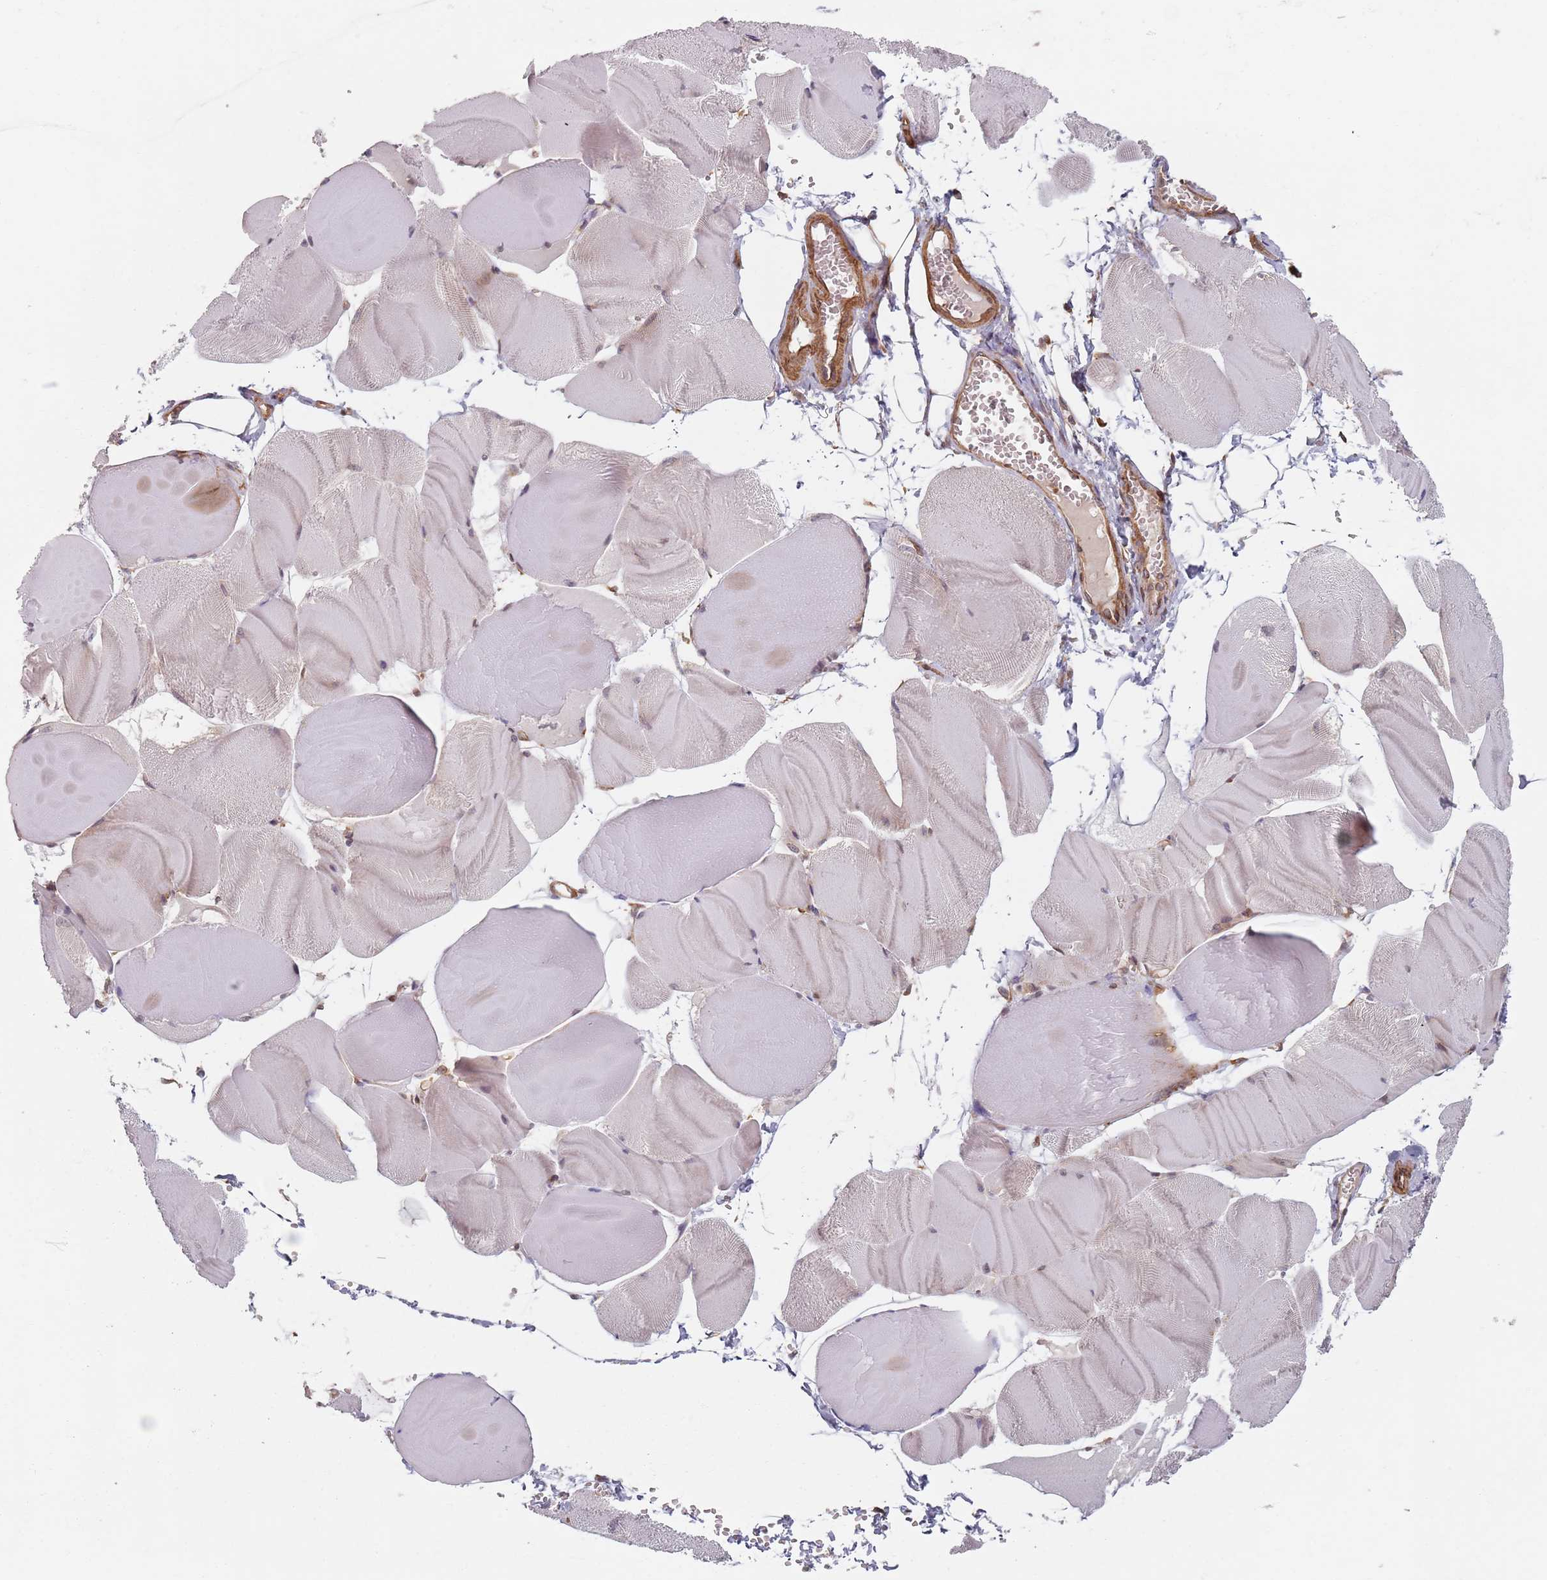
{"staining": {"intensity": "negative", "quantity": "none", "location": "none"}, "tissue": "skeletal muscle", "cell_type": "Myocytes", "image_type": "normal", "snomed": [{"axis": "morphology", "description": "Normal tissue, NOS"}, {"axis": "morphology", "description": "Basal cell carcinoma"}, {"axis": "topography", "description": "Skeletal muscle"}], "caption": "IHC histopathology image of unremarkable skeletal muscle stained for a protein (brown), which demonstrates no positivity in myocytes. Brightfield microscopy of immunohistochemistry stained with DAB (3,3'-diaminobenzidine) (brown) and hematoxylin (blue), captured at high magnification.", "gene": "NOTCH3", "patient": {"sex": "female", "age": 64}}